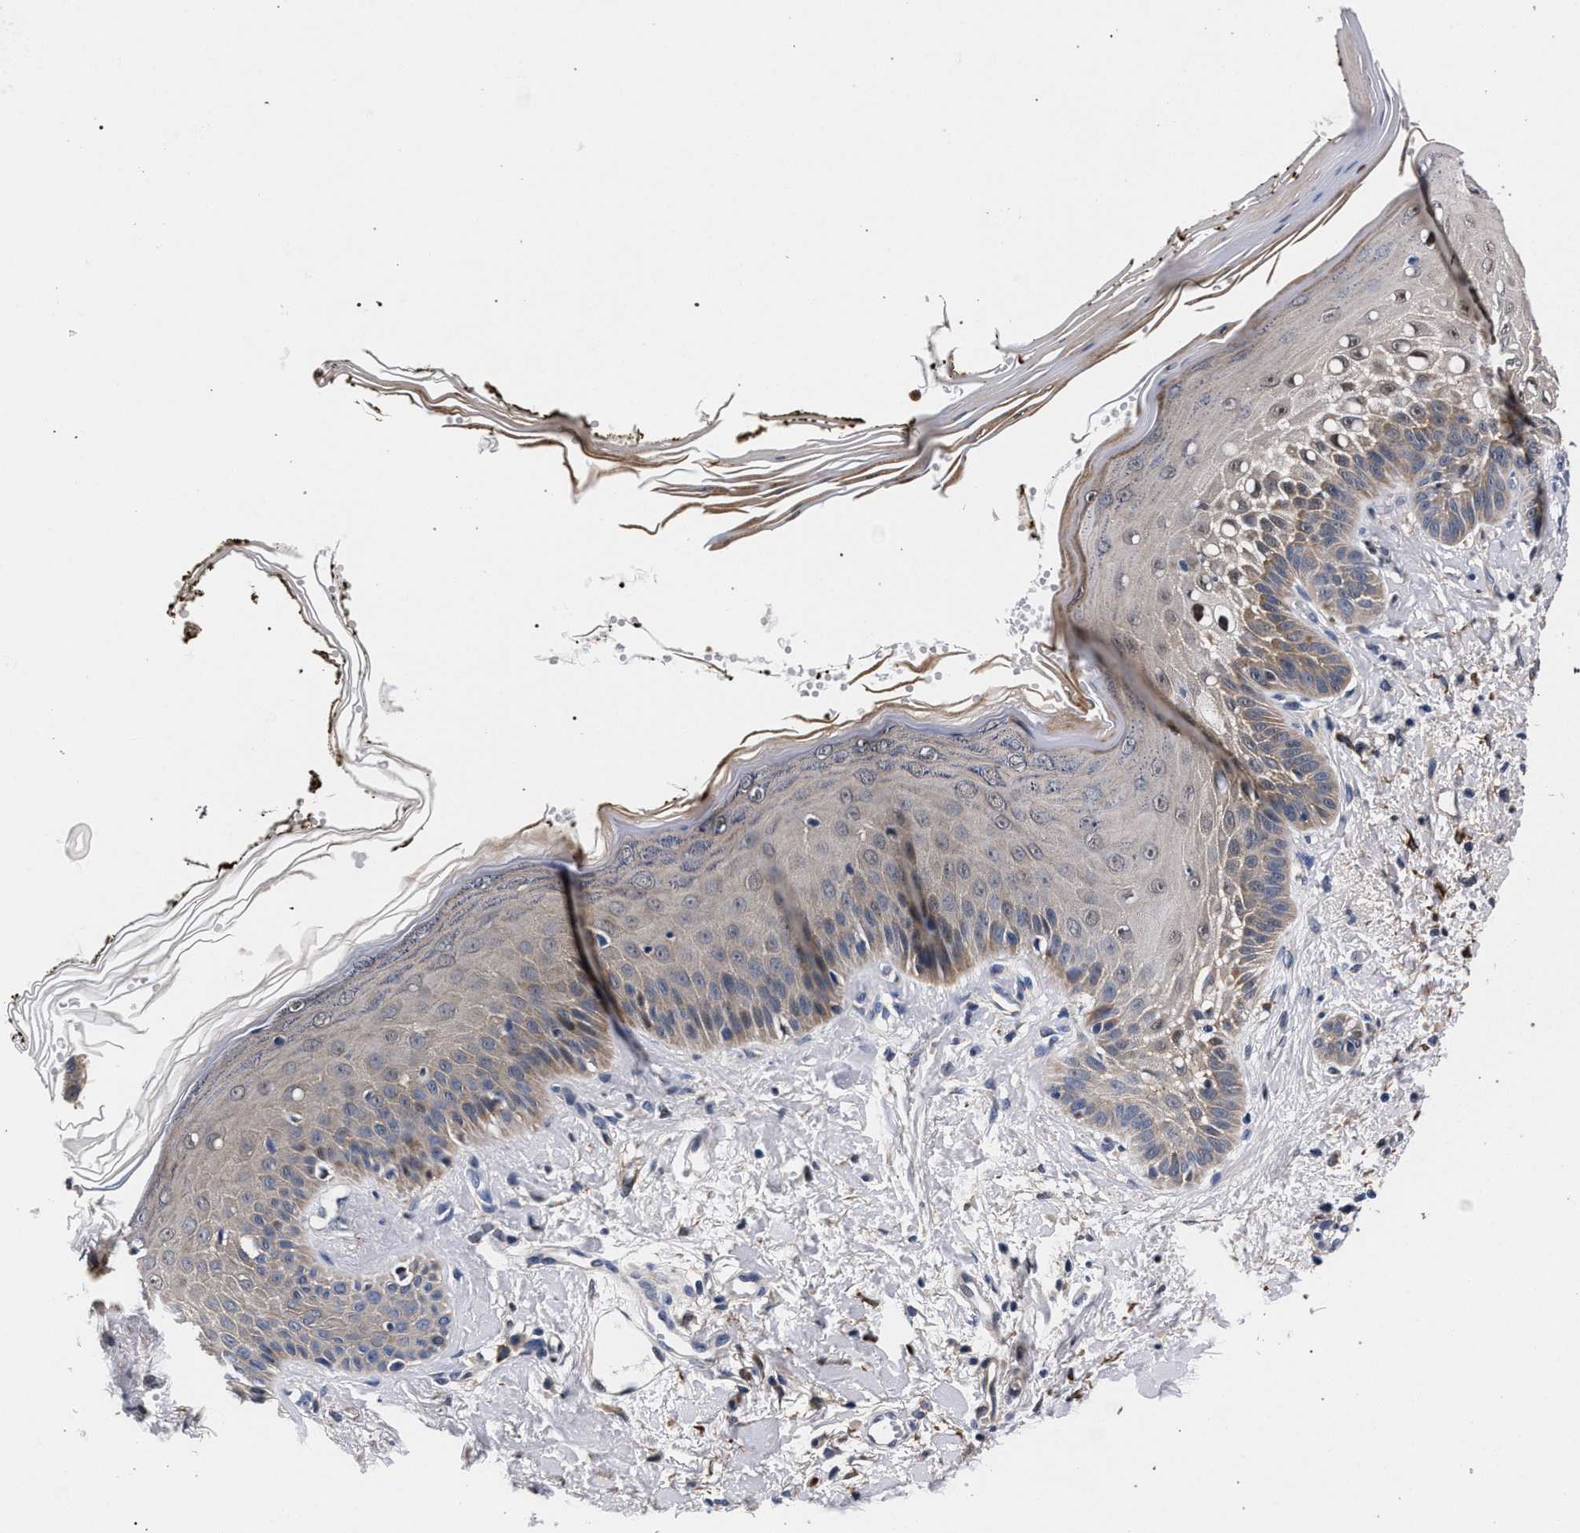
{"staining": {"intensity": "moderate", "quantity": ">75%", "location": "cytoplasmic/membranous"}, "tissue": "skin", "cell_type": "Fibroblasts", "image_type": "normal", "snomed": [{"axis": "morphology", "description": "Normal tissue, NOS"}, {"axis": "topography", "description": "Skin"}, {"axis": "topography", "description": "Peripheral nerve tissue"}], "caption": "A photomicrograph of human skin stained for a protein displays moderate cytoplasmic/membranous brown staining in fibroblasts.", "gene": "ZNF462", "patient": {"sex": "male", "age": 24}}